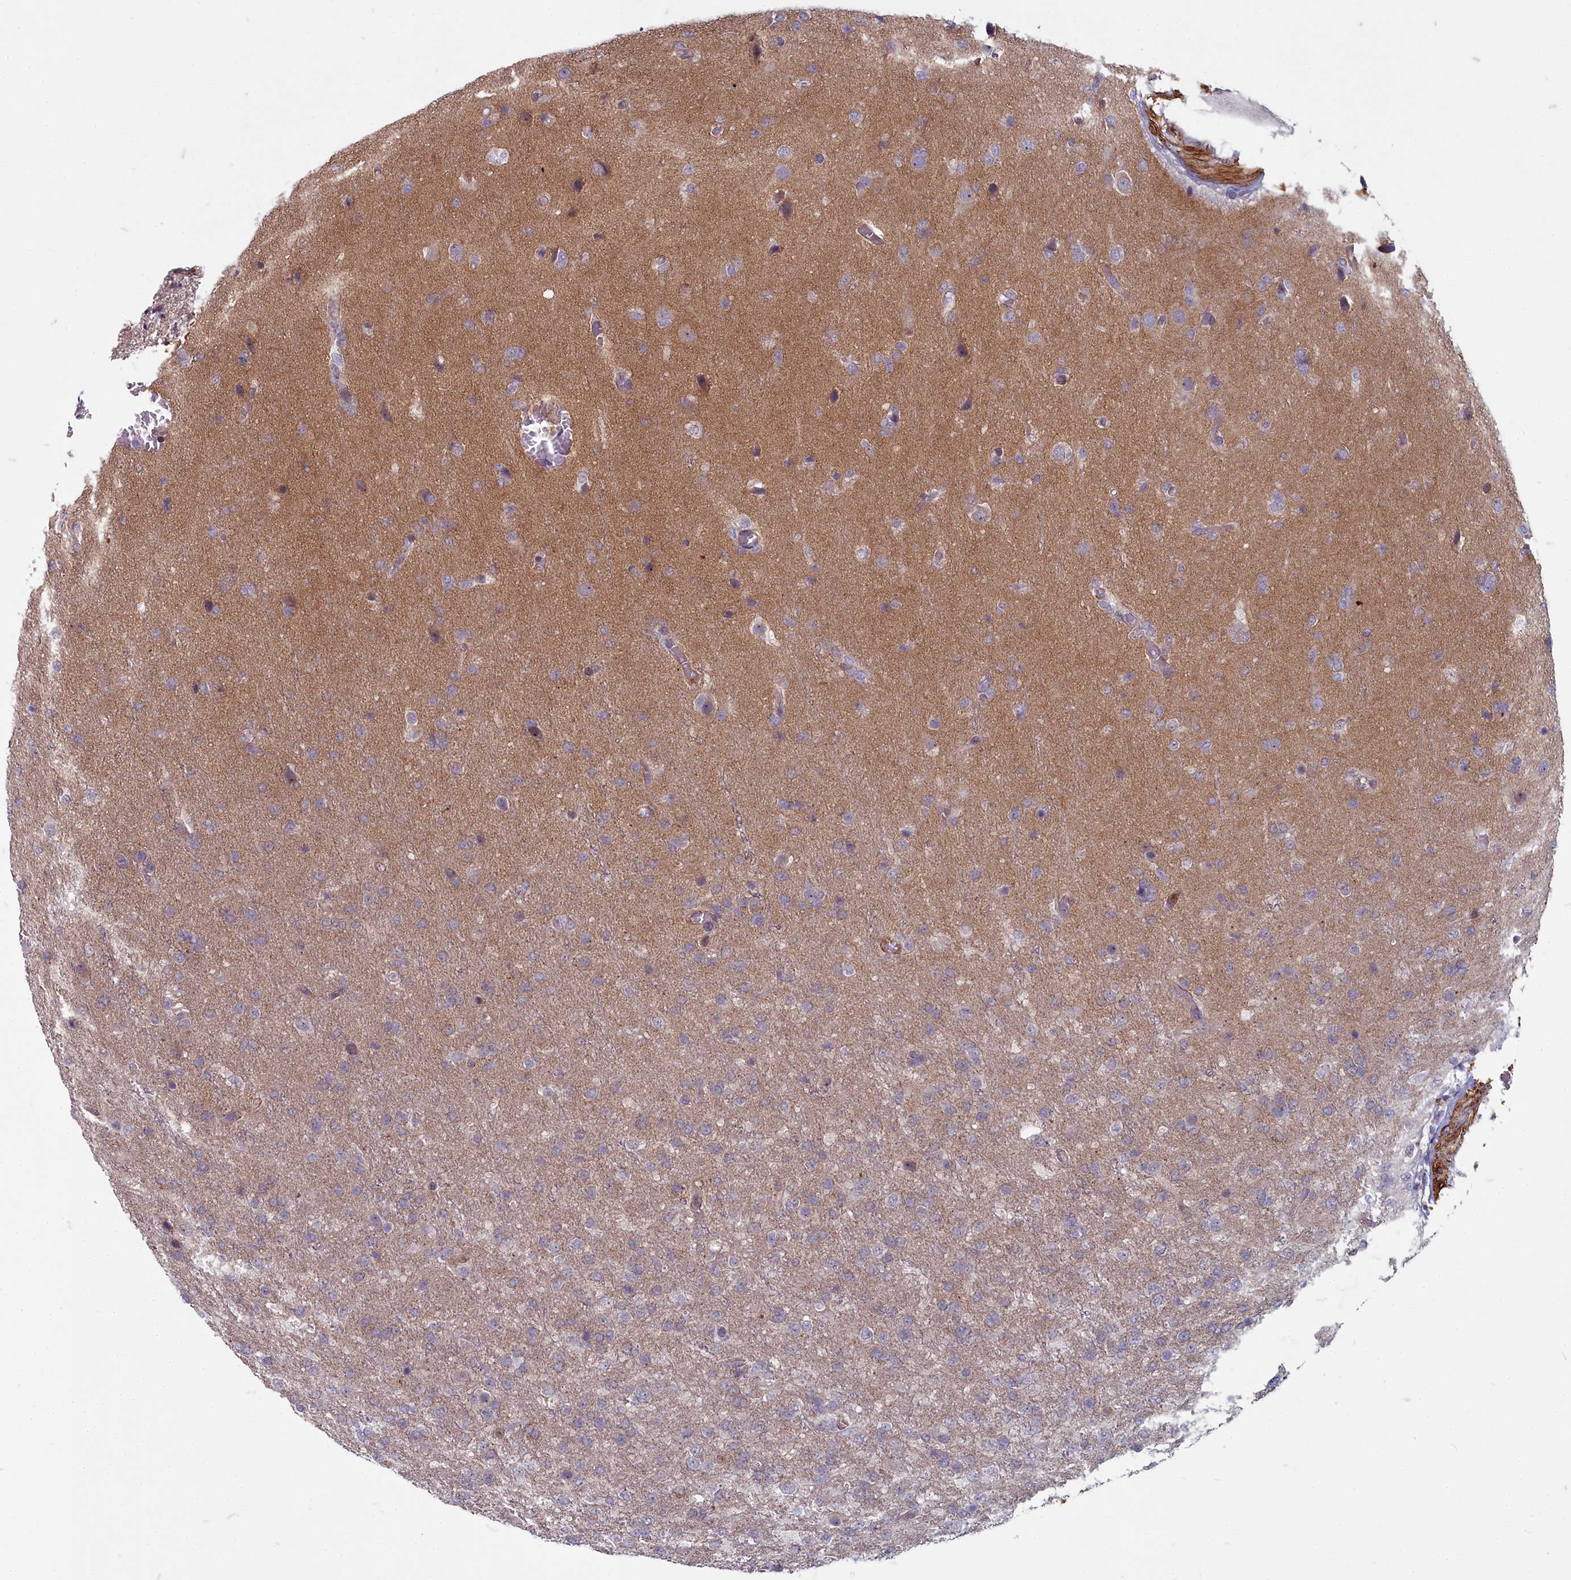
{"staining": {"intensity": "negative", "quantity": "none", "location": "none"}, "tissue": "glioma", "cell_type": "Tumor cells", "image_type": "cancer", "snomed": [{"axis": "morphology", "description": "Glioma, malignant, High grade"}, {"axis": "topography", "description": "Brain"}], "caption": "Photomicrograph shows no protein staining in tumor cells of glioma tissue.", "gene": "ZNF626", "patient": {"sex": "female", "age": 74}}